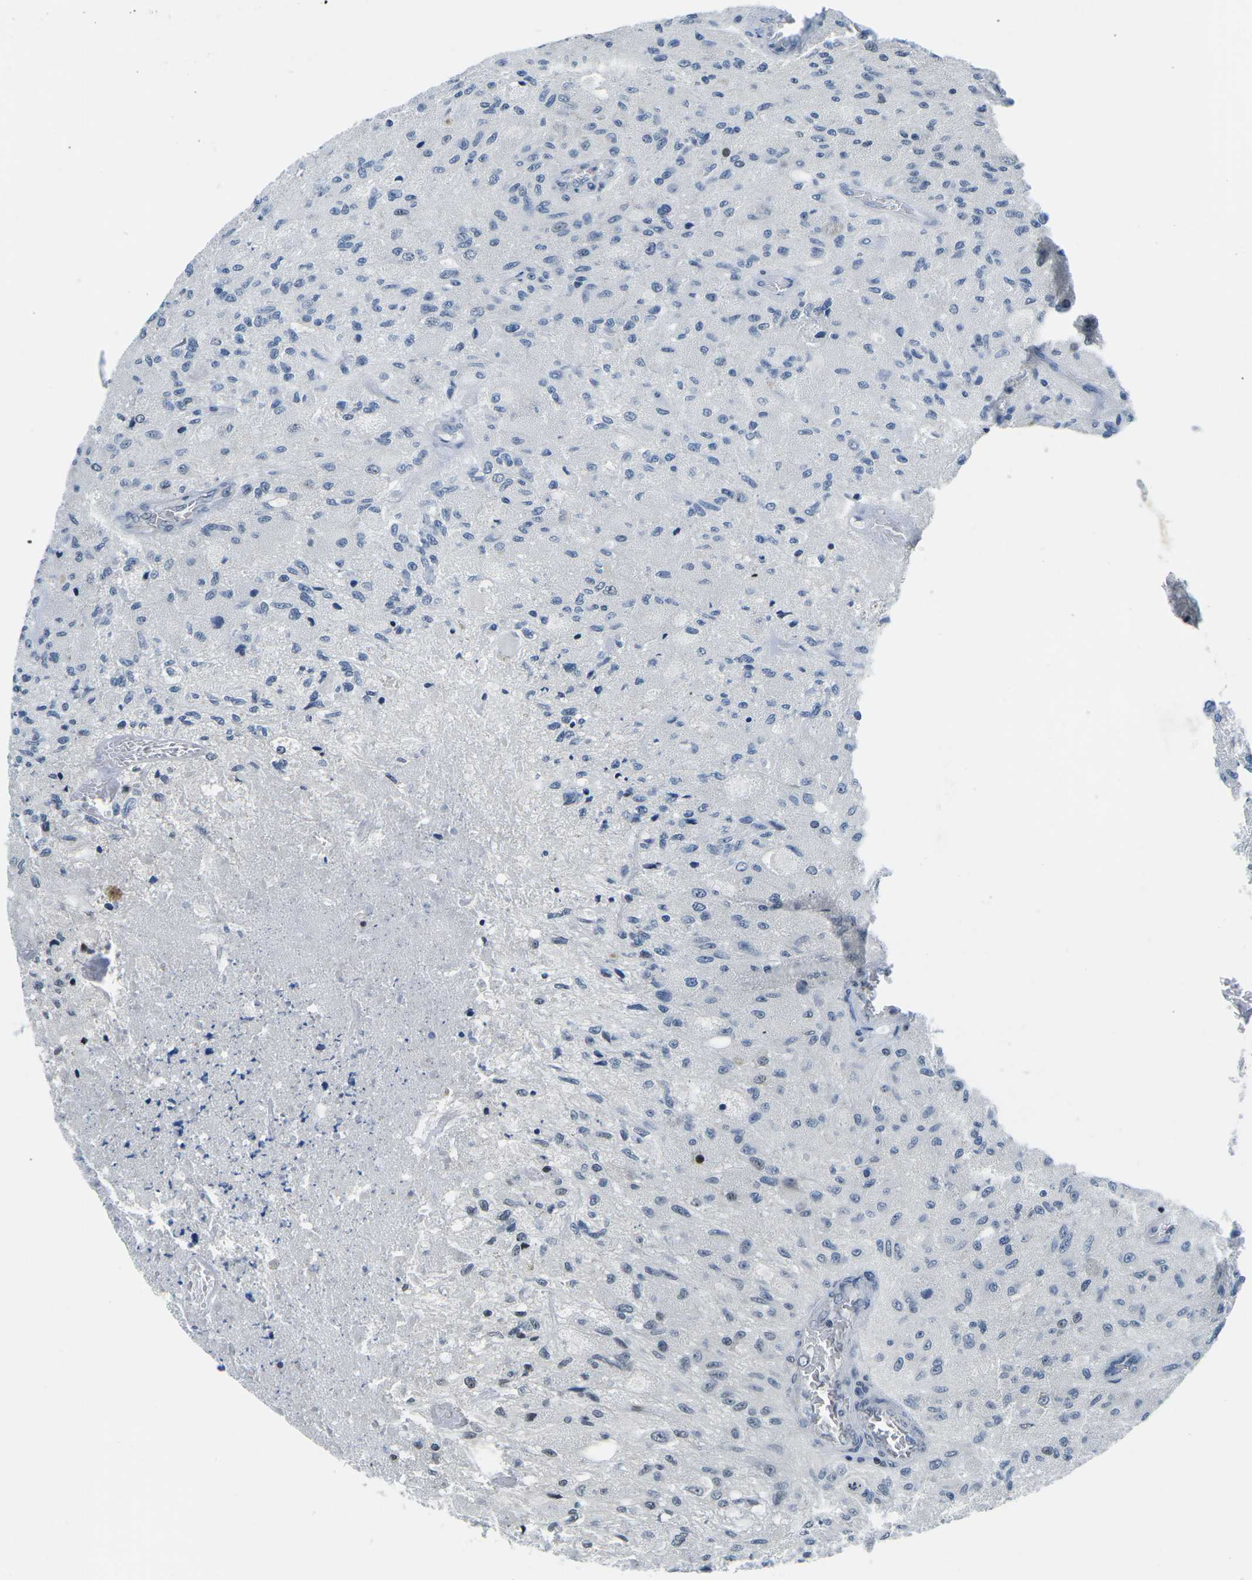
{"staining": {"intensity": "weak", "quantity": "<25%", "location": "nuclear"}, "tissue": "glioma", "cell_type": "Tumor cells", "image_type": "cancer", "snomed": [{"axis": "morphology", "description": "Normal tissue, NOS"}, {"axis": "morphology", "description": "Glioma, malignant, High grade"}, {"axis": "topography", "description": "Cerebral cortex"}], "caption": "DAB immunohistochemical staining of malignant high-grade glioma displays no significant positivity in tumor cells. (DAB immunohistochemistry, high magnification).", "gene": "PRPF8", "patient": {"sex": "male", "age": 77}}